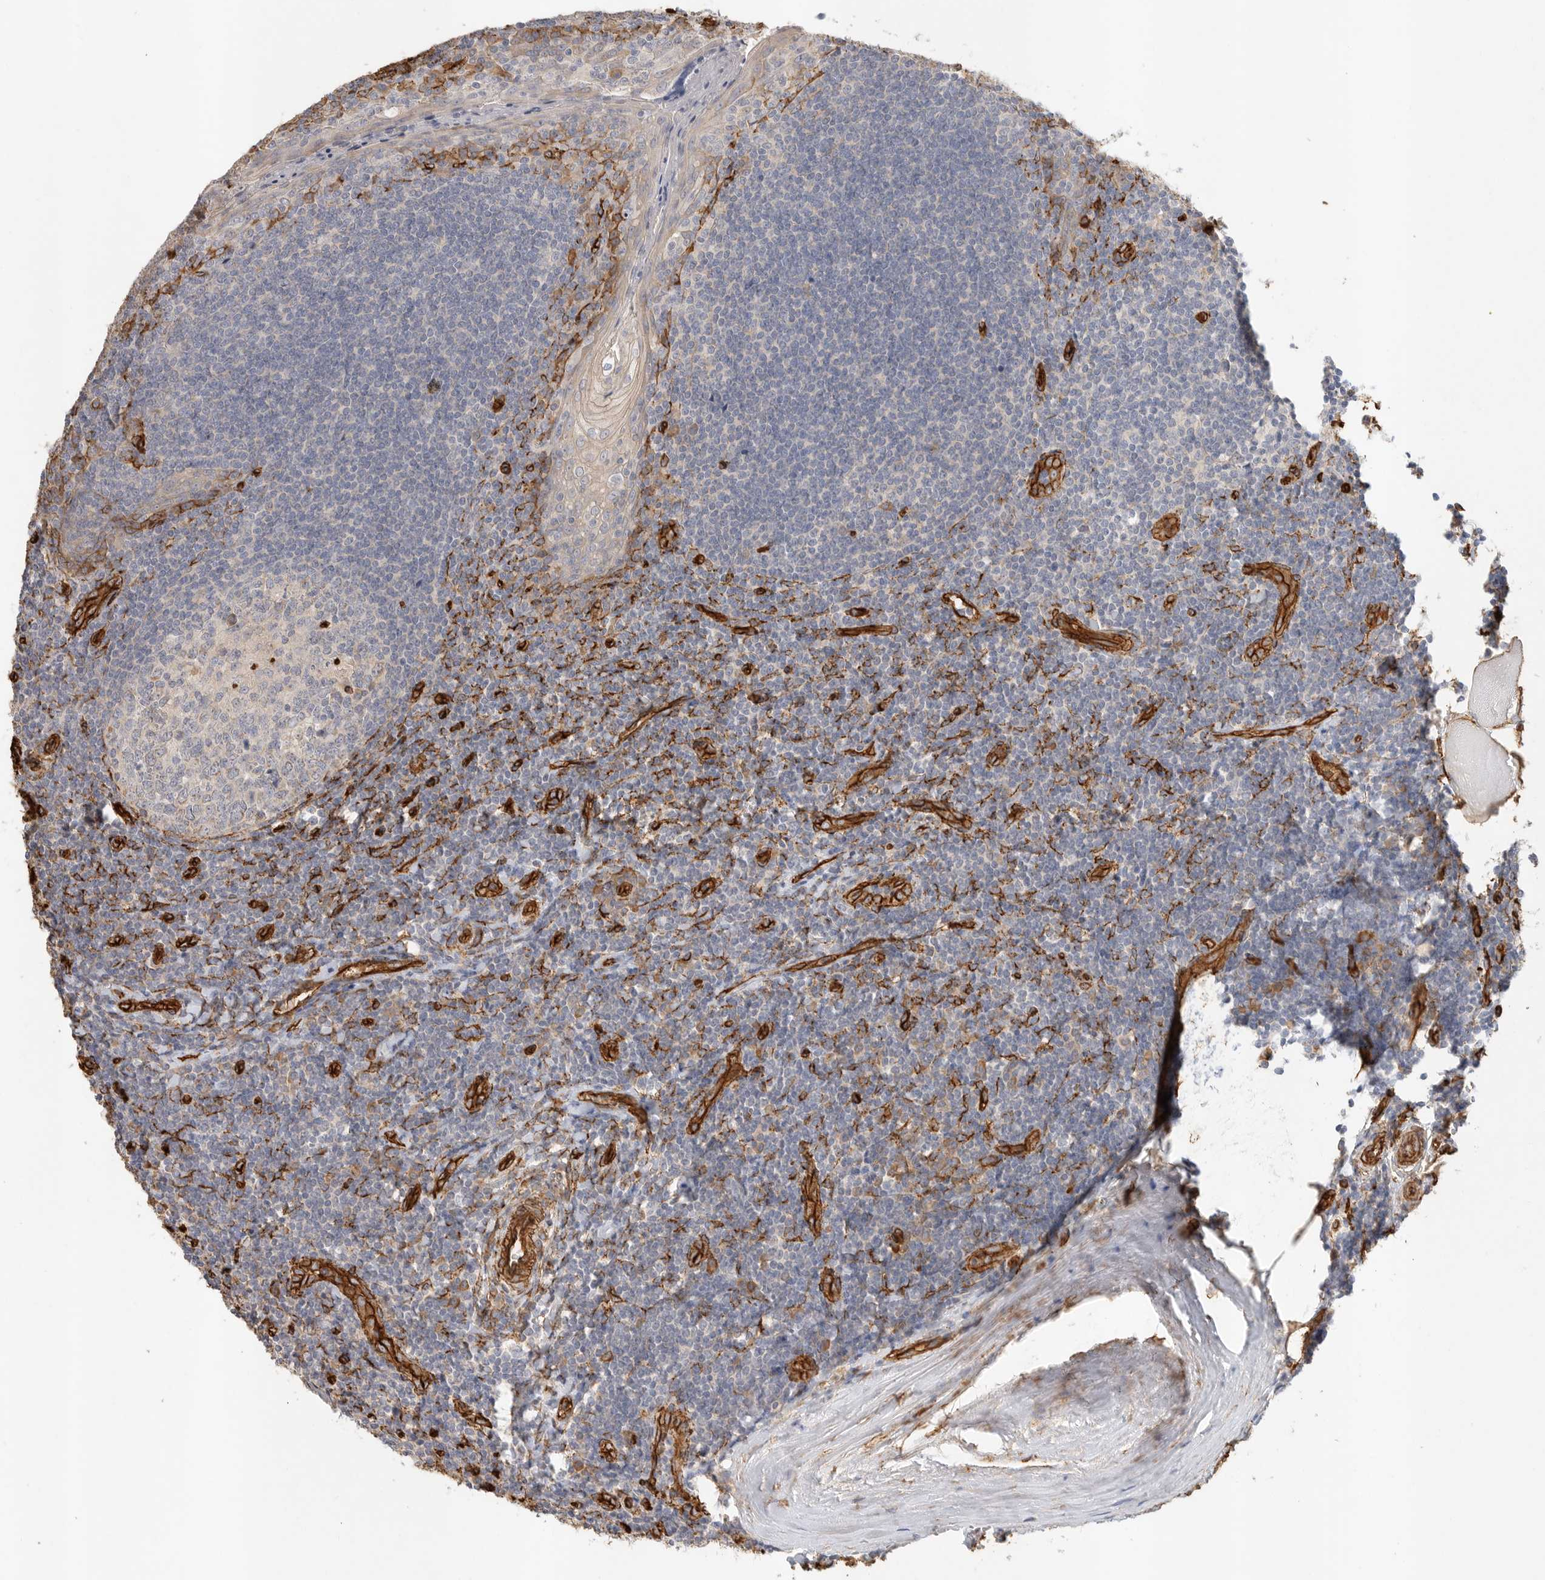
{"staining": {"intensity": "negative", "quantity": "none", "location": "none"}, "tissue": "tonsil", "cell_type": "Germinal center cells", "image_type": "normal", "snomed": [{"axis": "morphology", "description": "Normal tissue, NOS"}, {"axis": "topography", "description": "Tonsil"}], "caption": "Normal tonsil was stained to show a protein in brown. There is no significant expression in germinal center cells.", "gene": "JMJD4", "patient": {"sex": "male", "age": 27}}